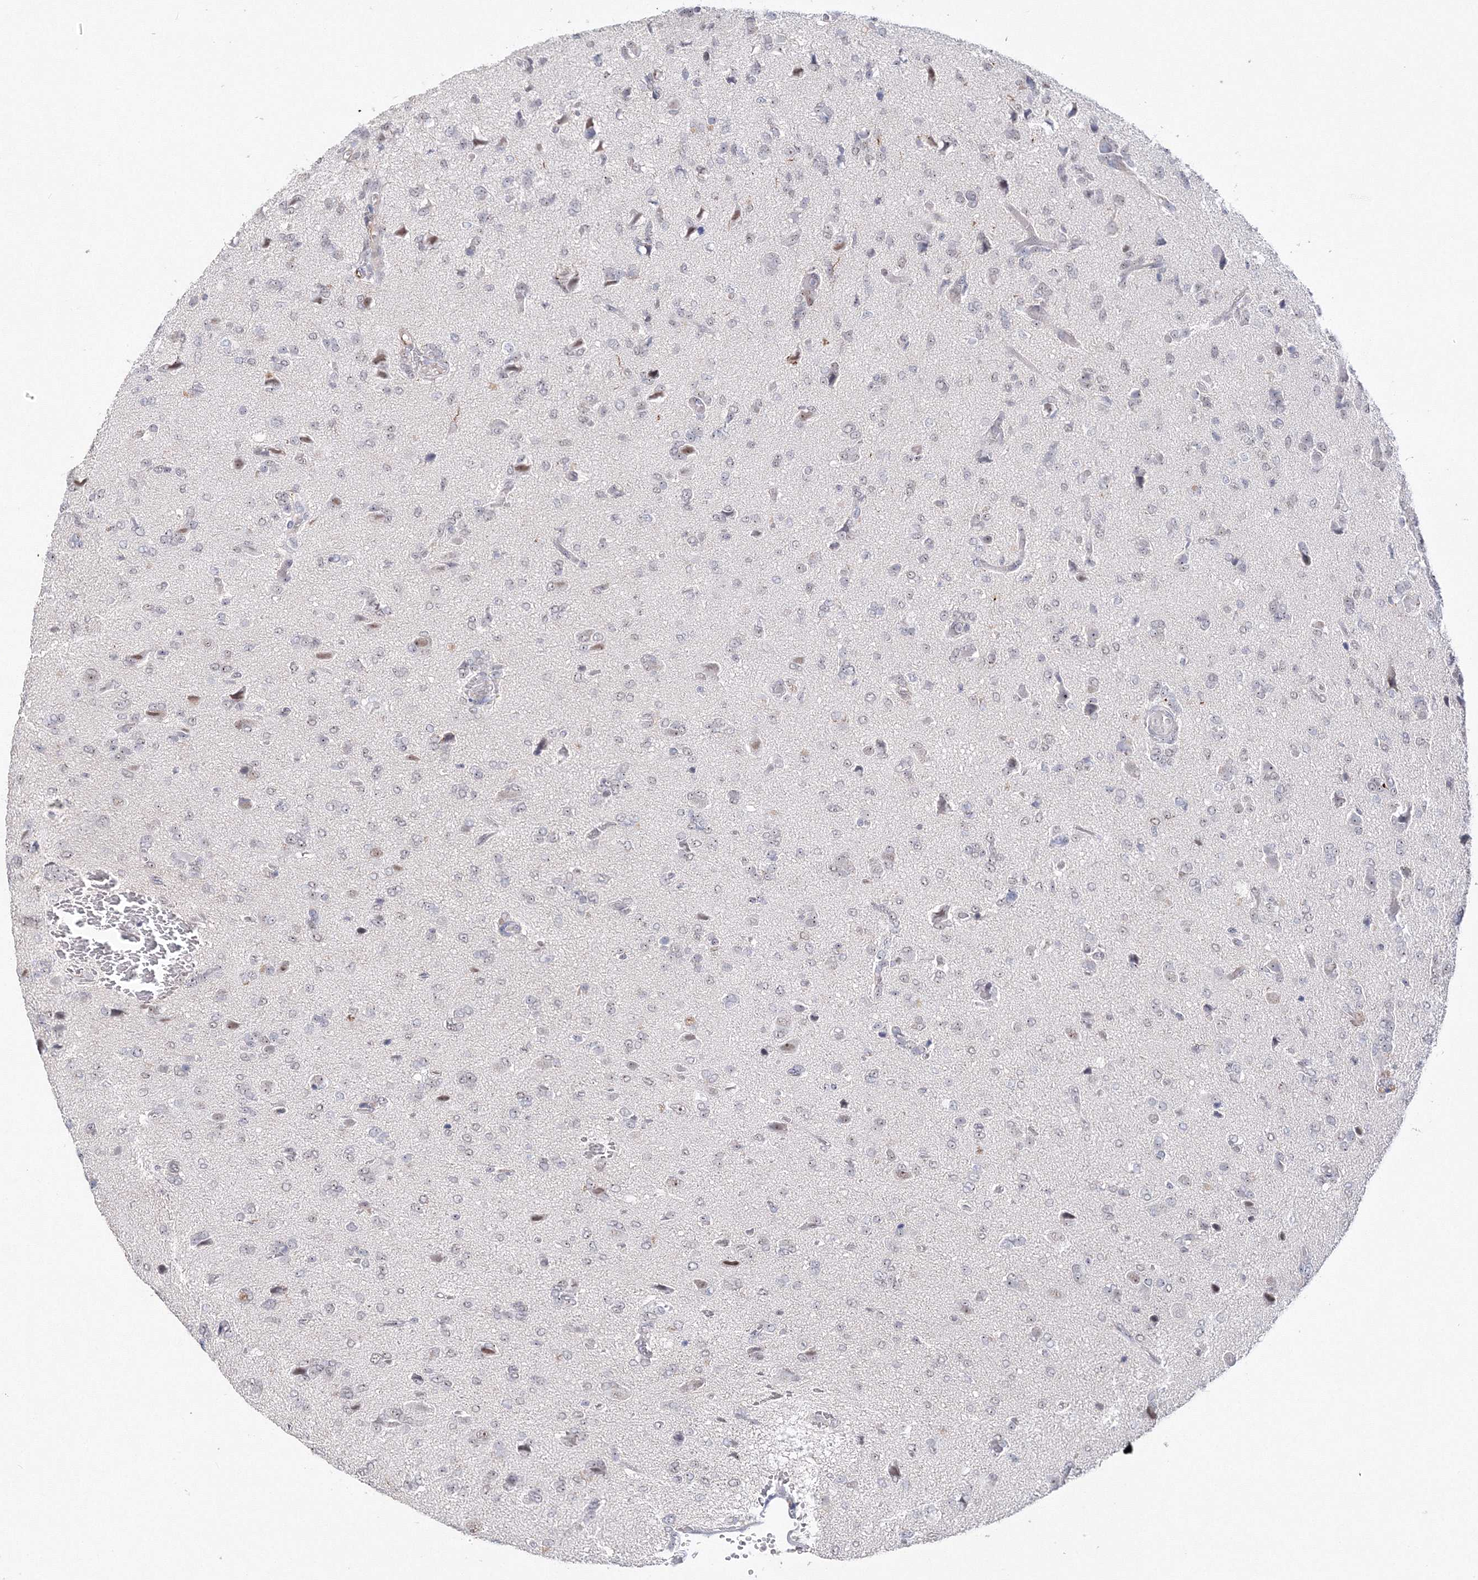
{"staining": {"intensity": "negative", "quantity": "none", "location": "none"}, "tissue": "glioma", "cell_type": "Tumor cells", "image_type": "cancer", "snomed": [{"axis": "morphology", "description": "Glioma, malignant, High grade"}, {"axis": "topography", "description": "Brain"}], "caption": "Immunohistochemistry (IHC) histopathology image of human malignant glioma (high-grade) stained for a protein (brown), which displays no positivity in tumor cells.", "gene": "SIRT7", "patient": {"sex": "female", "age": 59}}